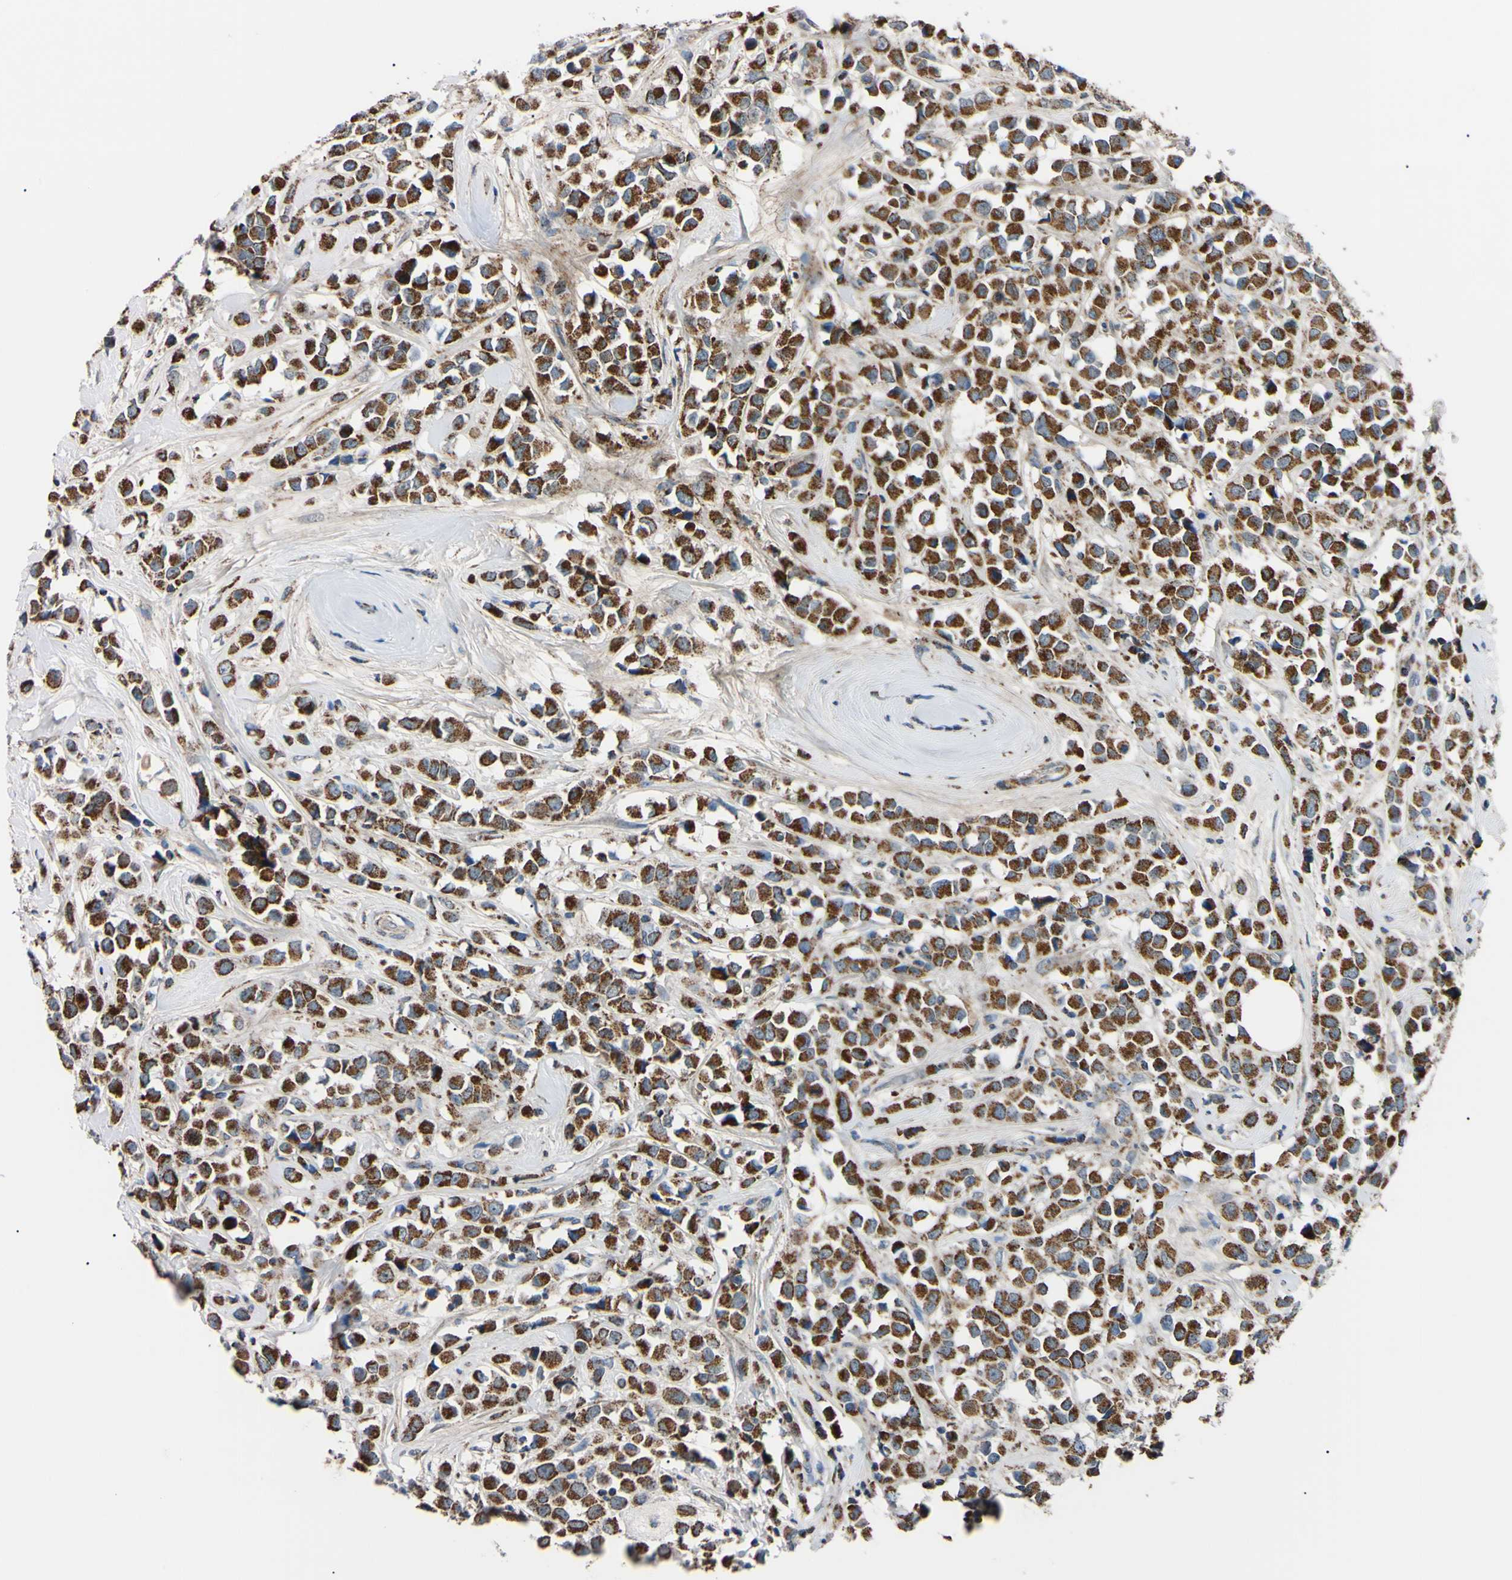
{"staining": {"intensity": "strong", "quantity": ">75%", "location": "cytoplasmic/membranous"}, "tissue": "breast cancer", "cell_type": "Tumor cells", "image_type": "cancer", "snomed": [{"axis": "morphology", "description": "Duct carcinoma"}, {"axis": "topography", "description": "Breast"}], "caption": "Human breast cancer (invasive ductal carcinoma) stained for a protein (brown) demonstrates strong cytoplasmic/membranous positive staining in approximately >75% of tumor cells.", "gene": "CLPP", "patient": {"sex": "female", "age": 61}}